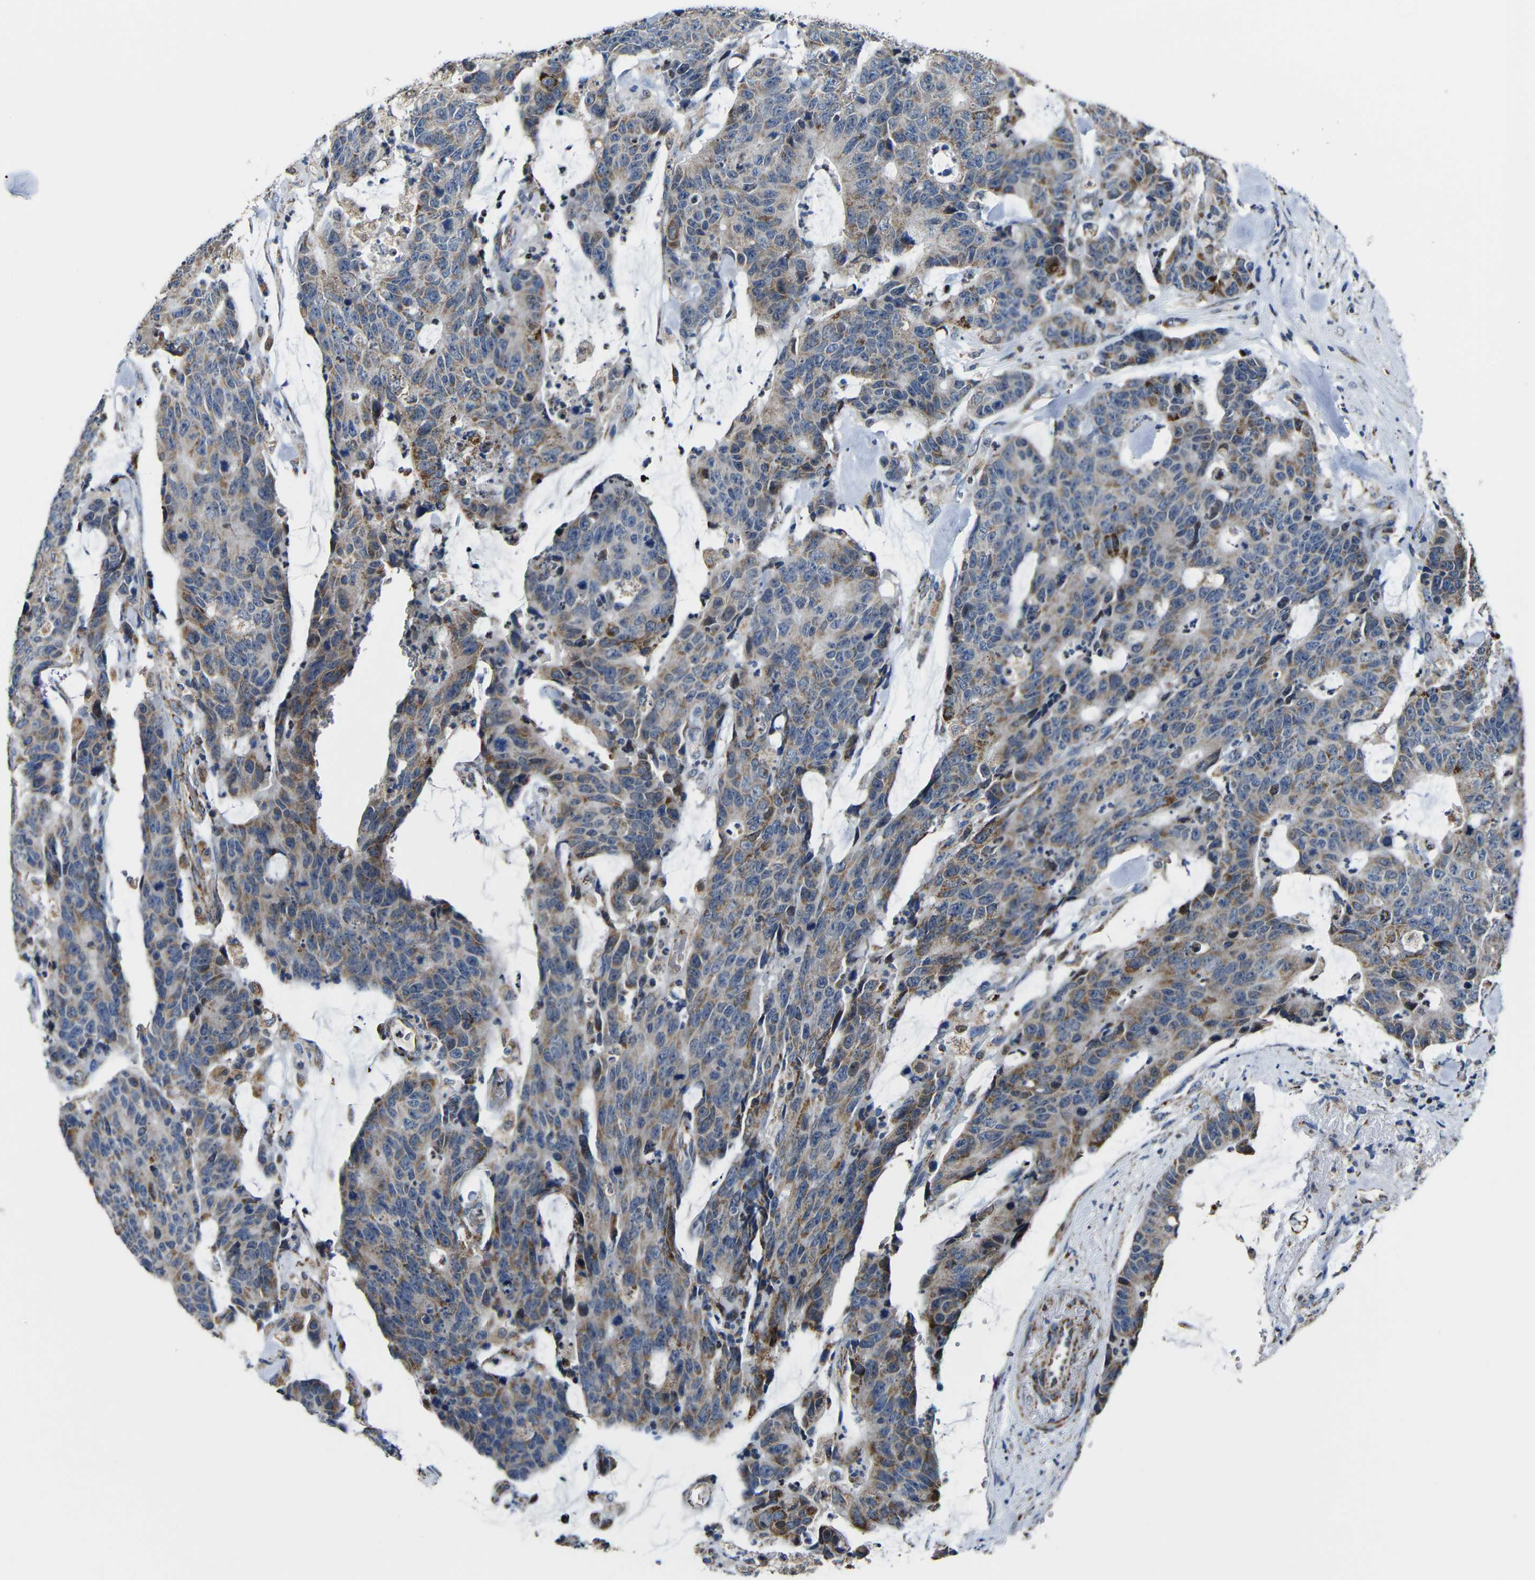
{"staining": {"intensity": "moderate", "quantity": "25%-75%", "location": "cytoplasmic/membranous"}, "tissue": "colorectal cancer", "cell_type": "Tumor cells", "image_type": "cancer", "snomed": [{"axis": "morphology", "description": "Adenocarcinoma, NOS"}, {"axis": "topography", "description": "Colon"}], "caption": "This is a histology image of immunohistochemistry staining of adenocarcinoma (colorectal), which shows moderate positivity in the cytoplasmic/membranous of tumor cells.", "gene": "CA5B", "patient": {"sex": "female", "age": 86}}